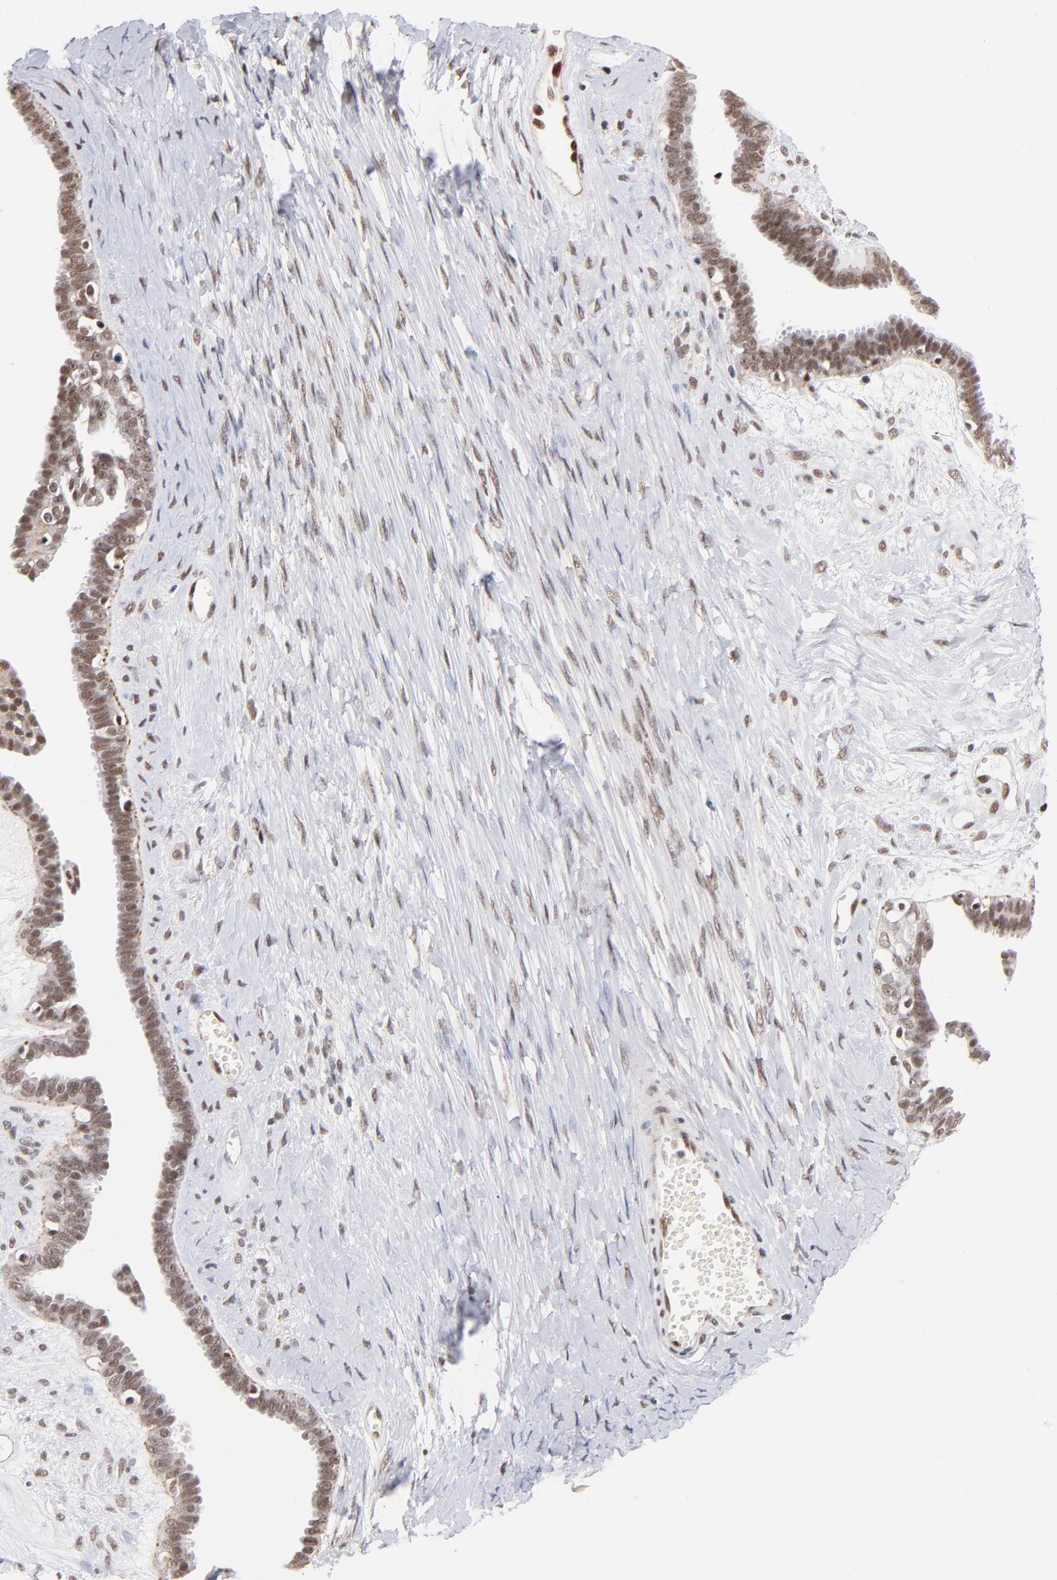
{"staining": {"intensity": "weak", "quantity": ">75%", "location": "nuclear"}, "tissue": "ovarian cancer", "cell_type": "Tumor cells", "image_type": "cancer", "snomed": [{"axis": "morphology", "description": "Cystadenocarcinoma, serous, NOS"}, {"axis": "topography", "description": "Ovary"}], "caption": "Weak nuclear protein staining is present in approximately >75% of tumor cells in serous cystadenocarcinoma (ovarian).", "gene": "GABPA", "patient": {"sex": "female", "age": 71}}